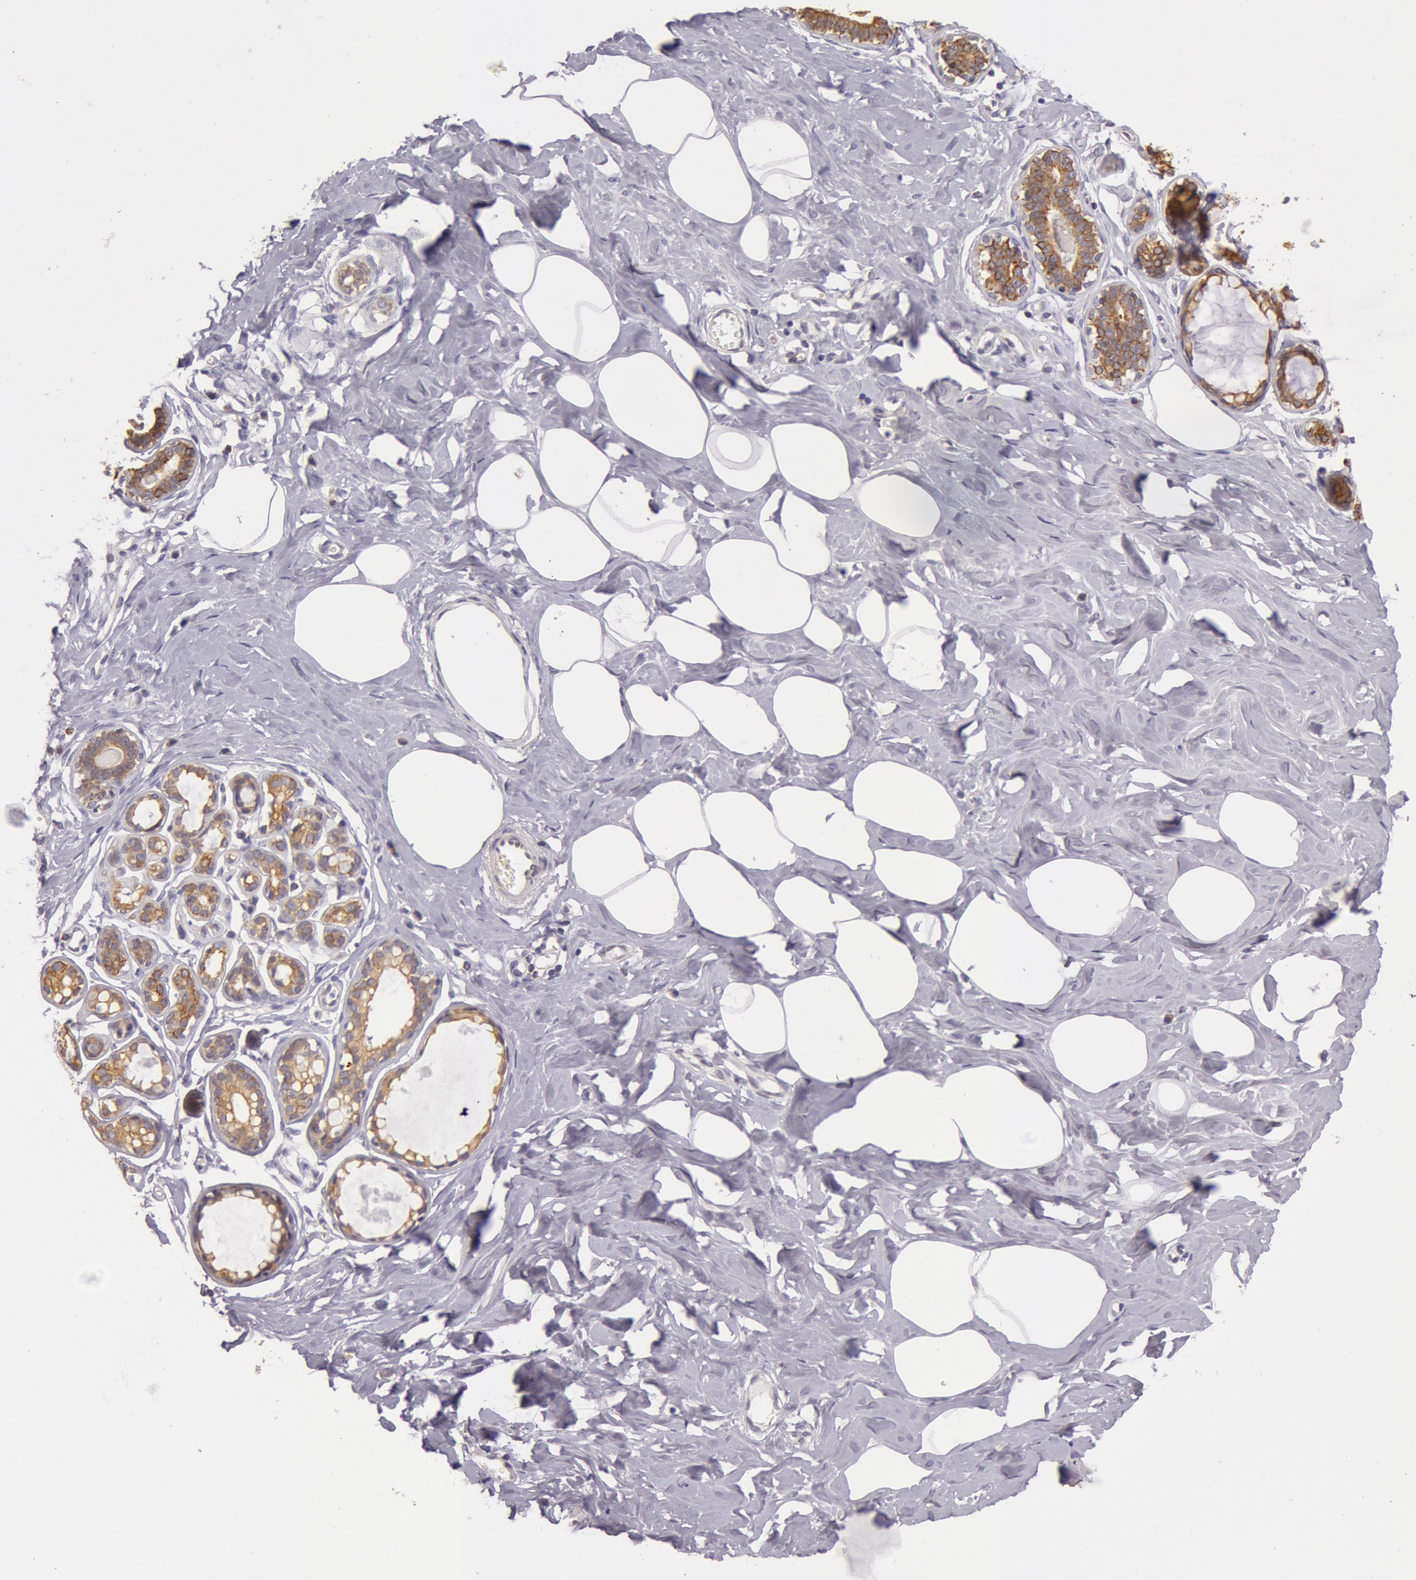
{"staining": {"intensity": "negative", "quantity": "none", "location": "none"}, "tissue": "breast", "cell_type": "Adipocytes", "image_type": "normal", "snomed": [{"axis": "morphology", "description": "Normal tissue, NOS"}, {"axis": "topography", "description": "Breast"}], "caption": "DAB (3,3'-diaminobenzidine) immunohistochemical staining of normal human breast demonstrates no significant positivity in adipocytes. (DAB (3,3'-diaminobenzidine) immunohistochemistry visualized using brightfield microscopy, high magnification).", "gene": "KRT18", "patient": {"sex": "female", "age": 45}}